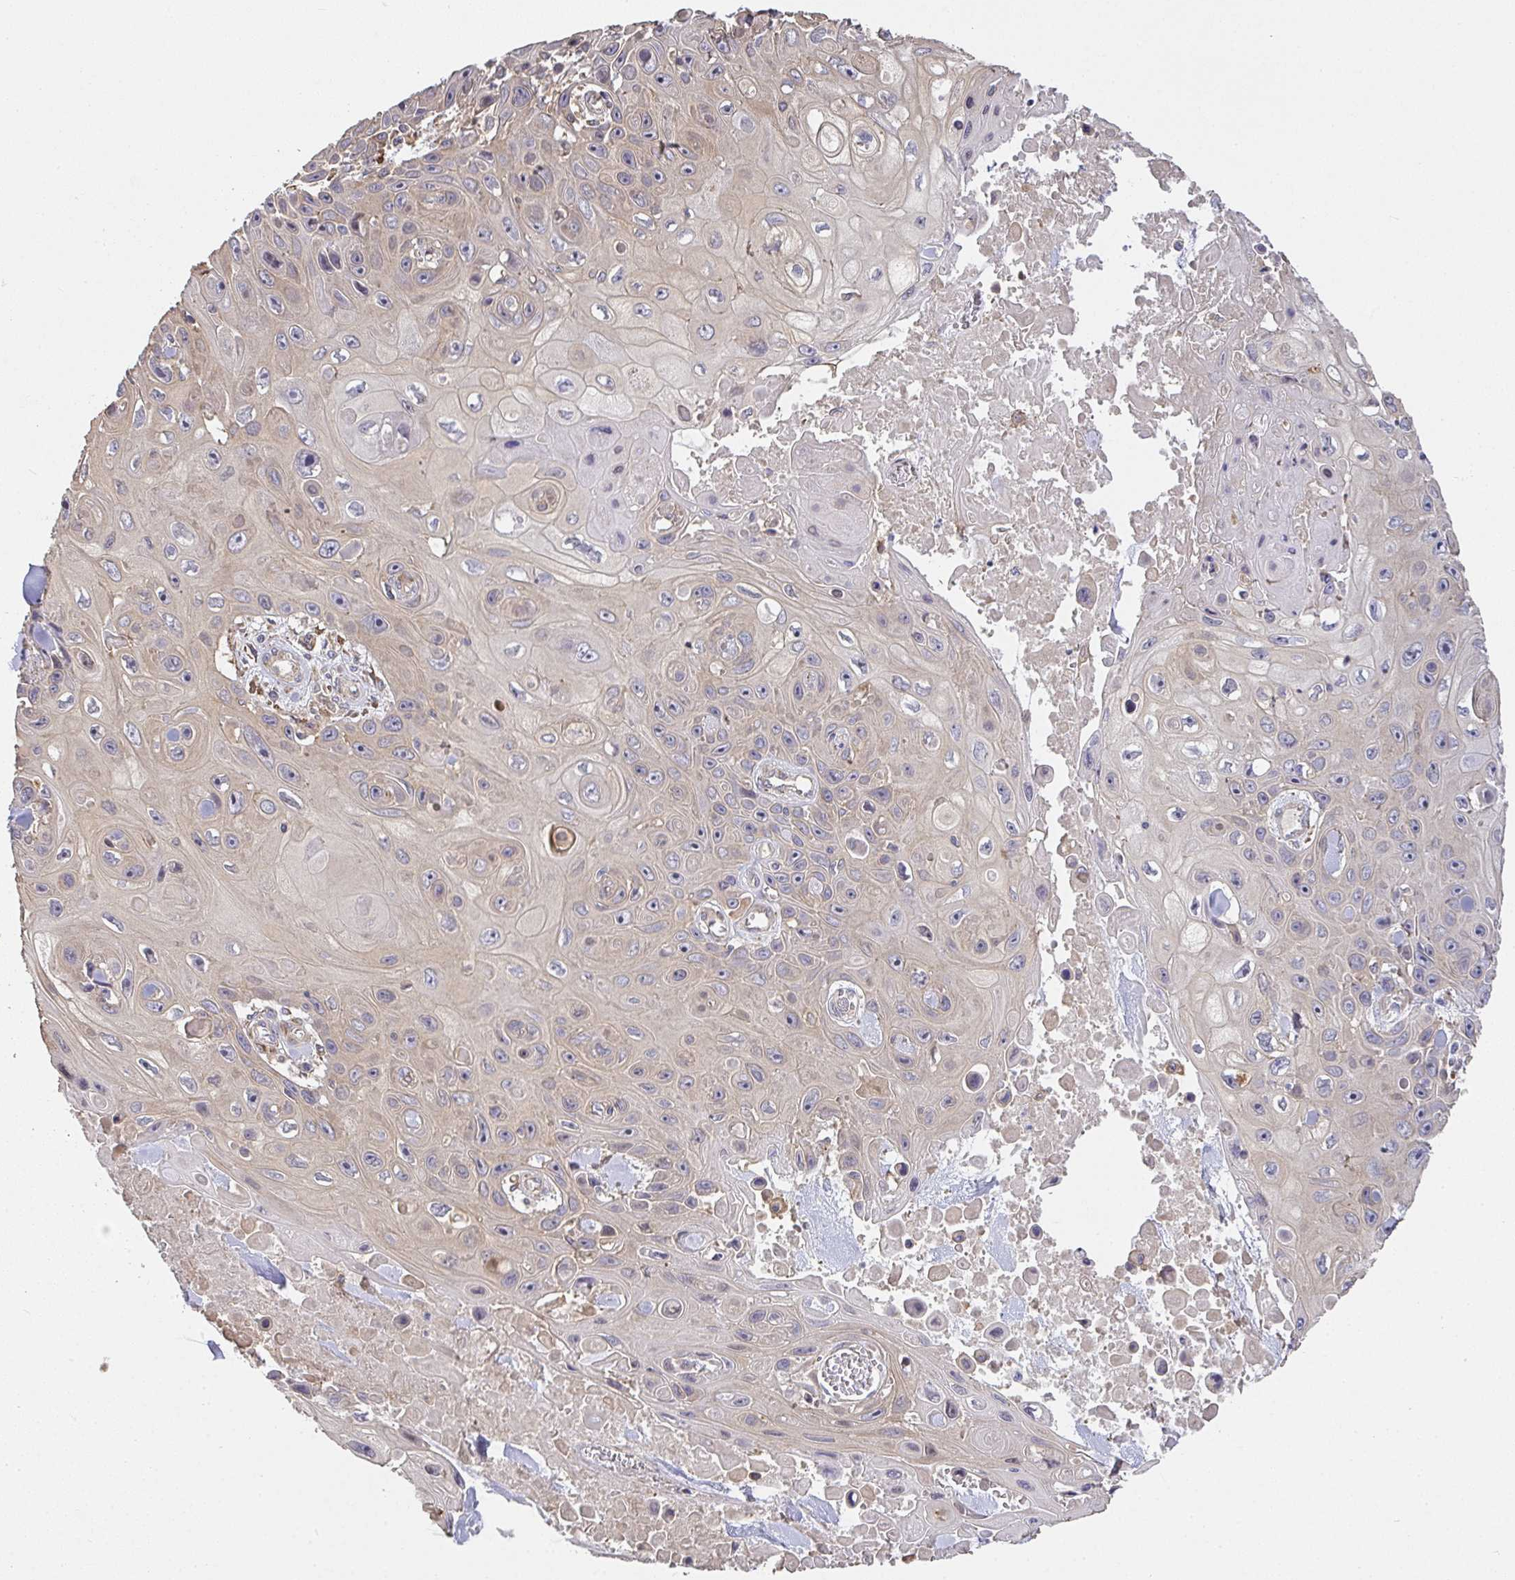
{"staining": {"intensity": "weak", "quantity": "25%-75%", "location": "cytoplasmic/membranous"}, "tissue": "skin cancer", "cell_type": "Tumor cells", "image_type": "cancer", "snomed": [{"axis": "morphology", "description": "Squamous cell carcinoma, NOS"}, {"axis": "topography", "description": "Skin"}], "caption": "Tumor cells exhibit low levels of weak cytoplasmic/membranous staining in about 25%-75% of cells in human squamous cell carcinoma (skin). (Brightfield microscopy of DAB IHC at high magnification).", "gene": "EEF1AKMT1", "patient": {"sex": "male", "age": 82}}